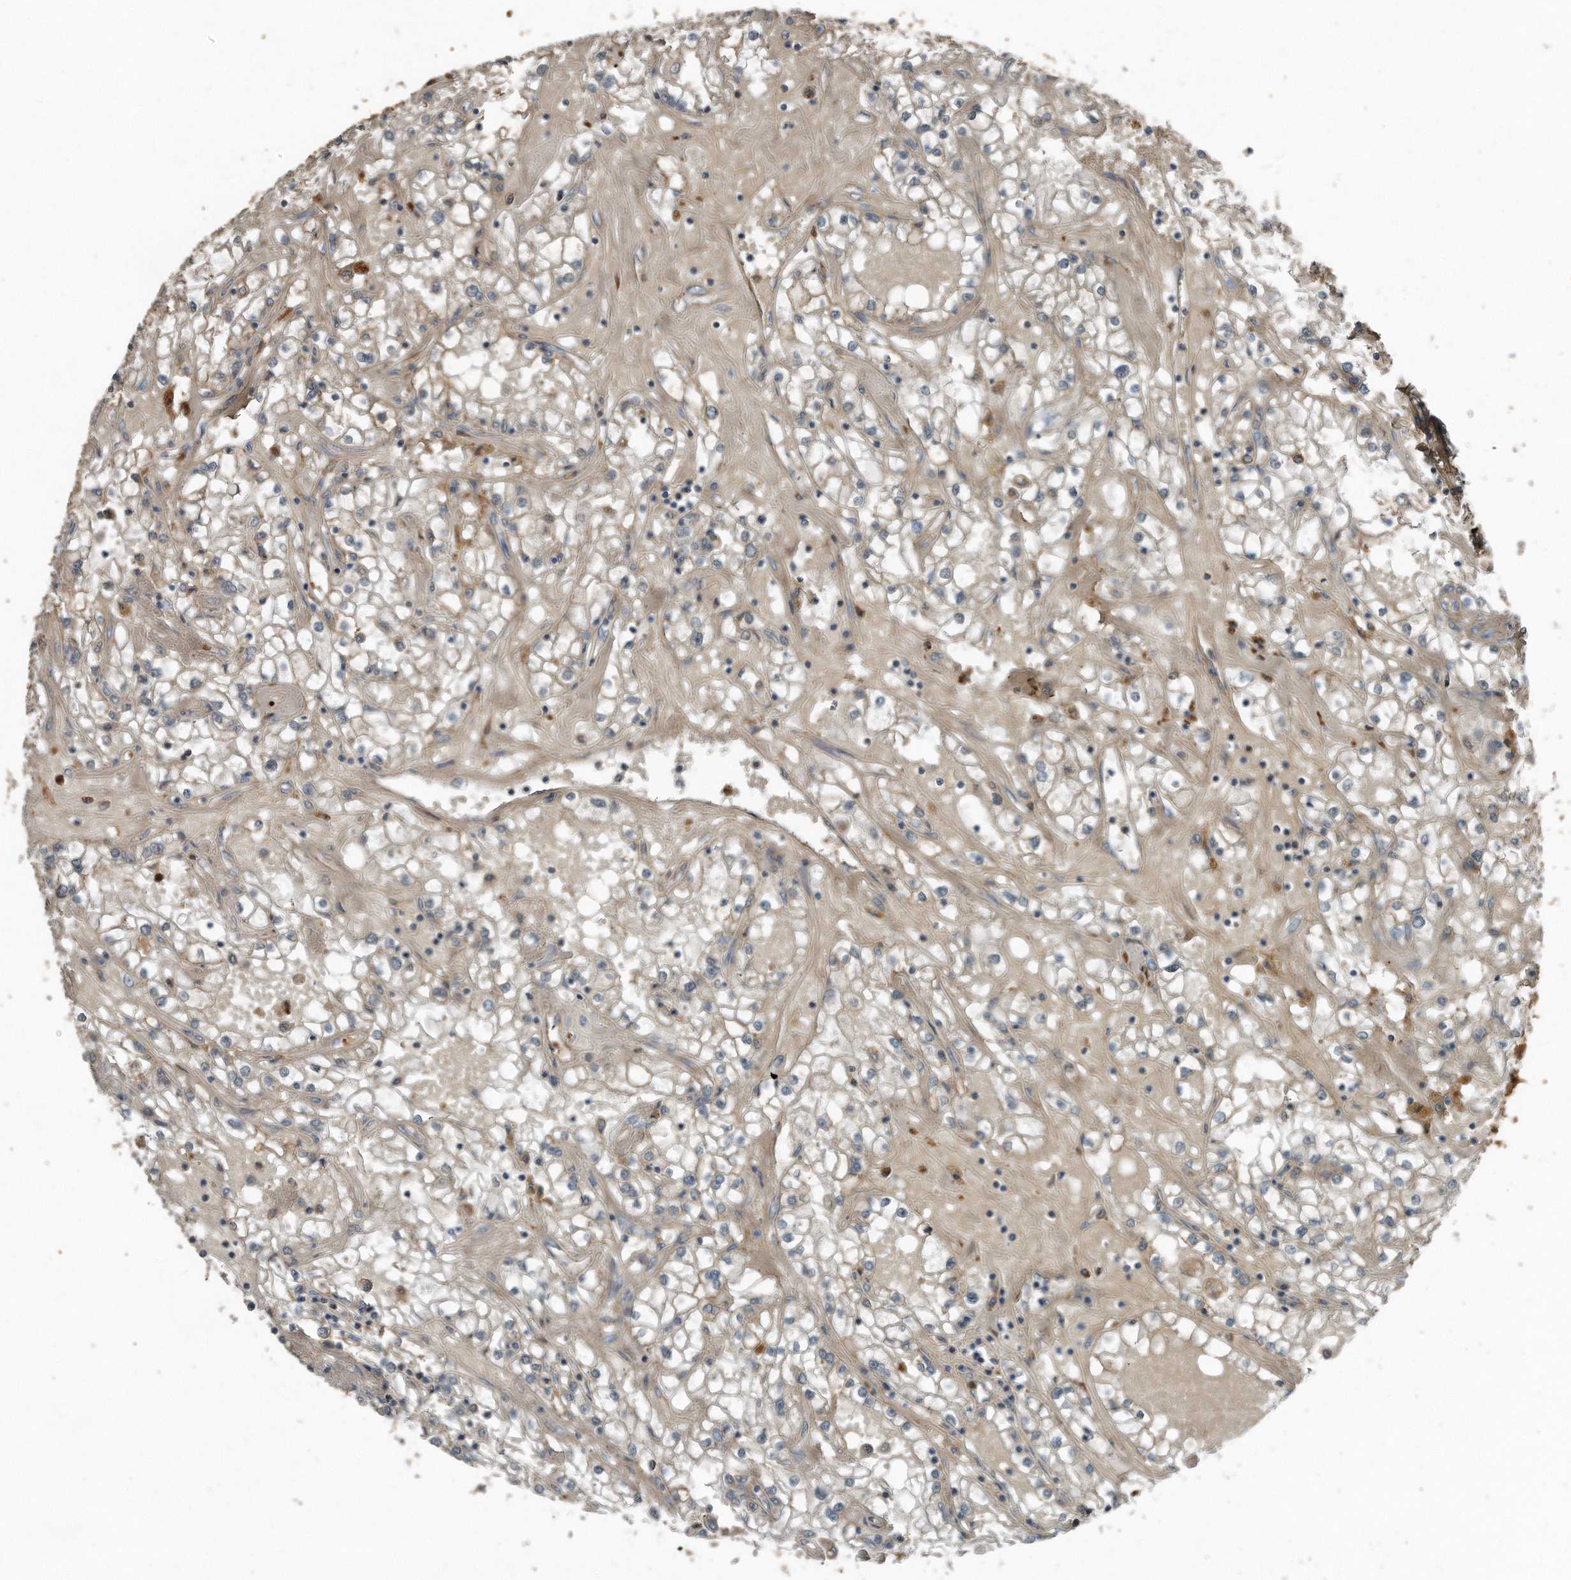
{"staining": {"intensity": "weak", "quantity": "25%-75%", "location": "cytoplasmic/membranous"}, "tissue": "renal cancer", "cell_type": "Tumor cells", "image_type": "cancer", "snomed": [{"axis": "morphology", "description": "Adenocarcinoma, NOS"}, {"axis": "topography", "description": "Kidney"}], "caption": "A photomicrograph of human renal cancer stained for a protein displays weak cytoplasmic/membranous brown staining in tumor cells.", "gene": "C9", "patient": {"sex": "male", "age": 56}}